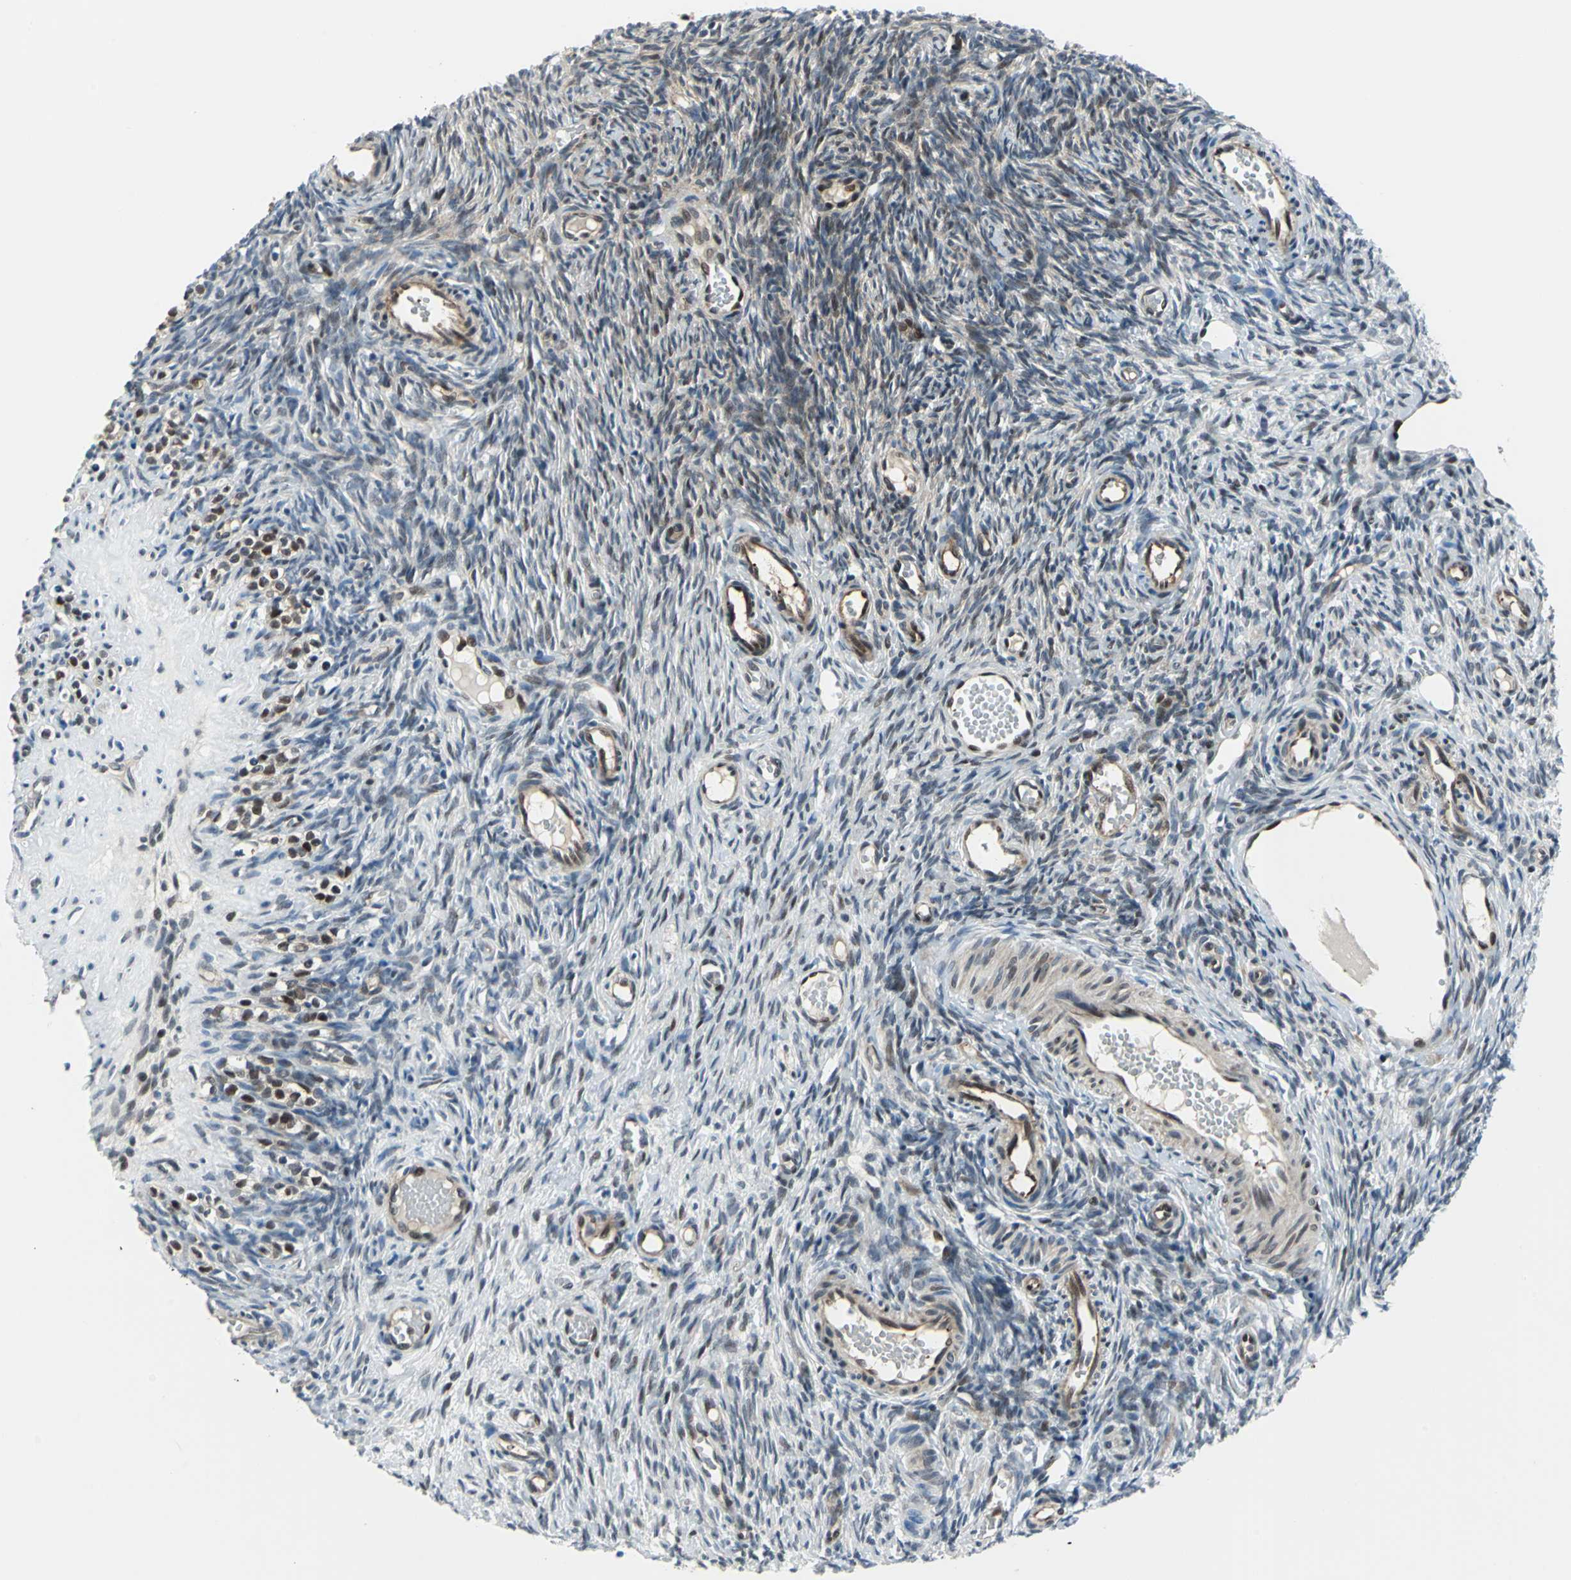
{"staining": {"intensity": "moderate", "quantity": "25%-75%", "location": "cytoplasmic/membranous,nuclear"}, "tissue": "ovary", "cell_type": "Follicle cells", "image_type": "normal", "snomed": [{"axis": "morphology", "description": "Normal tissue, NOS"}, {"axis": "topography", "description": "Ovary"}], "caption": "A micrograph showing moderate cytoplasmic/membranous,nuclear positivity in about 25%-75% of follicle cells in normal ovary, as visualized by brown immunohistochemical staining.", "gene": "POLR3K", "patient": {"sex": "female", "age": 35}}